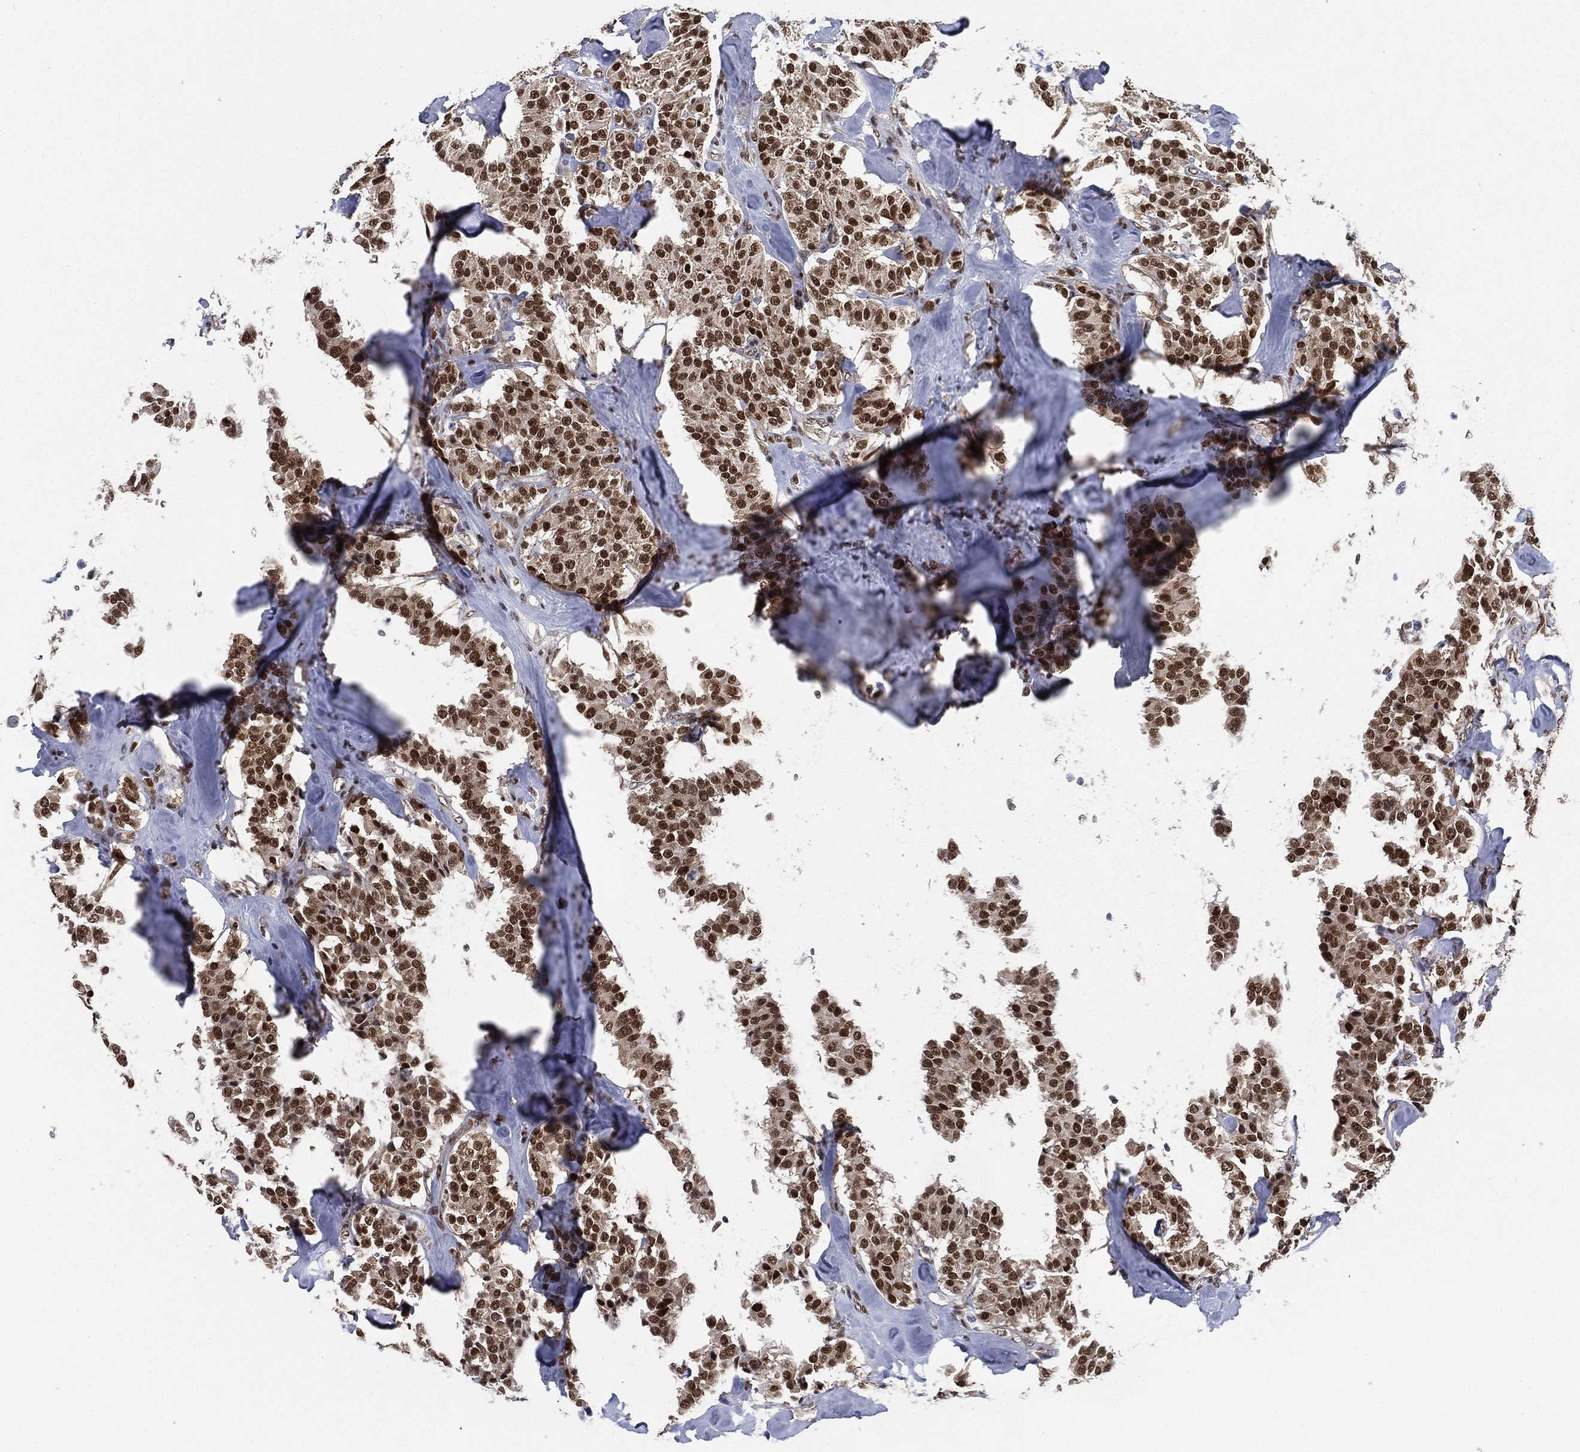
{"staining": {"intensity": "strong", "quantity": ">75%", "location": "nuclear"}, "tissue": "carcinoid", "cell_type": "Tumor cells", "image_type": "cancer", "snomed": [{"axis": "morphology", "description": "Carcinoid, malignant, NOS"}, {"axis": "topography", "description": "Pancreas"}], "caption": "High-magnification brightfield microscopy of malignant carcinoid stained with DAB (brown) and counterstained with hematoxylin (blue). tumor cells exhibit strong nuclear positivity is identified in approximately>75% of cells. (Stains: DAB (3,3'-diaminobenzidine) in brown, nuclei in blue, Microscopy: brightfield microscopy at high magnification).", "gene": "FUBP3", "patient": {"sex": "male", "age": 41}}